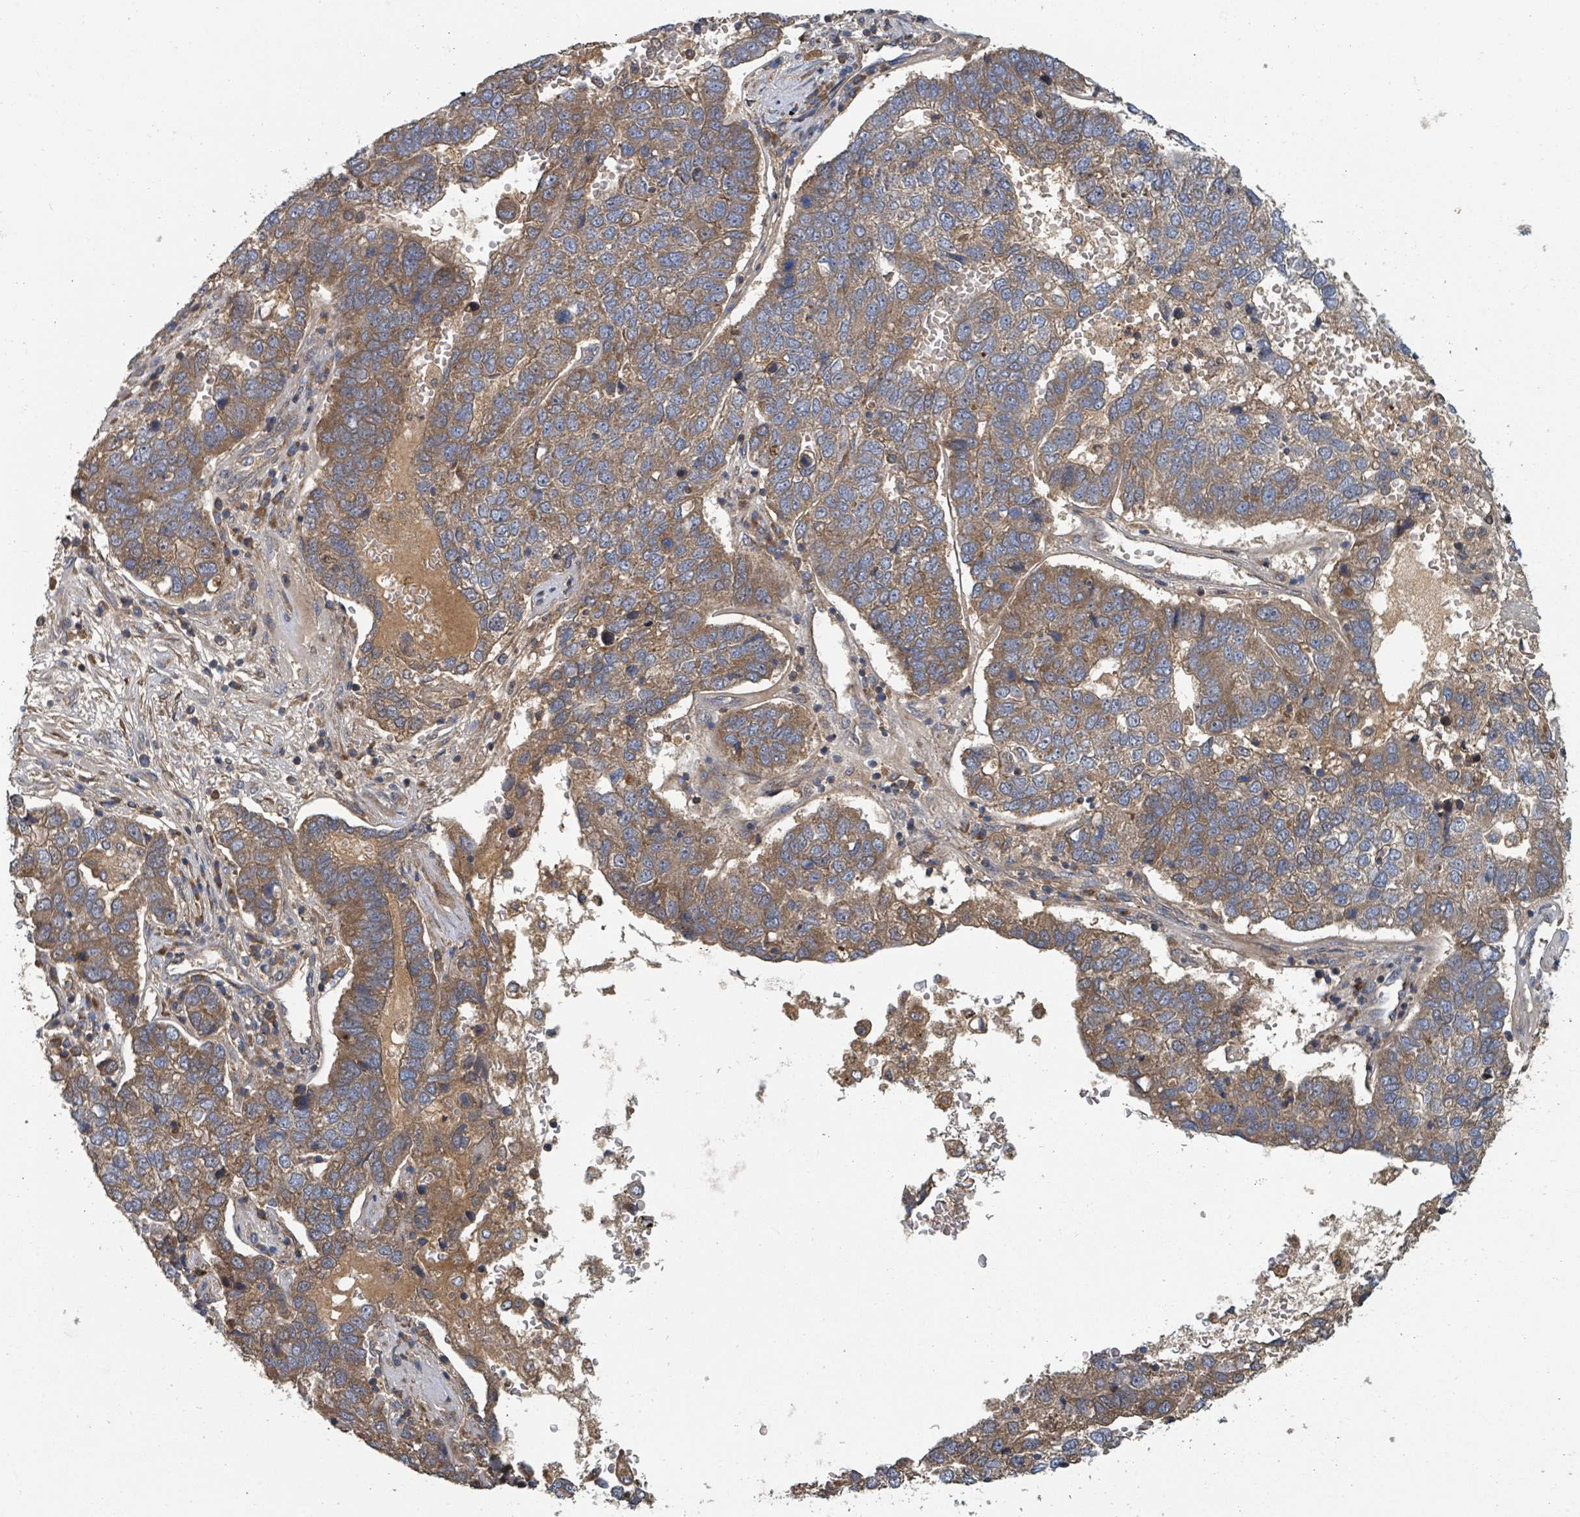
{"staining": {"intensity": "moderate", "quantity": ">75%", "location": "cytoplasmic/membranous"}, "tissue": "pancreatic cancer", "cell_type": "Tumor cells", "image_type": "cancer", "snomed": [{"axis": "morphology", "description": "Adenocarcinoma, NOS"}, {"axis": "topography", "description": "Pancreas"}], "caption": "Immunohistochemistry photomicrograph of neoplastic tissue: pancreatic cancer stained using immunohistochemistry (IHC) displays medium levels of moderate protein expression localized specifically in the cytoplasmic/membranous of tumor cells, appearing as a cytoplasmic/membranous brown color.", "gene": "DPM1", "patient": {"sex": "female", "age": 61}}